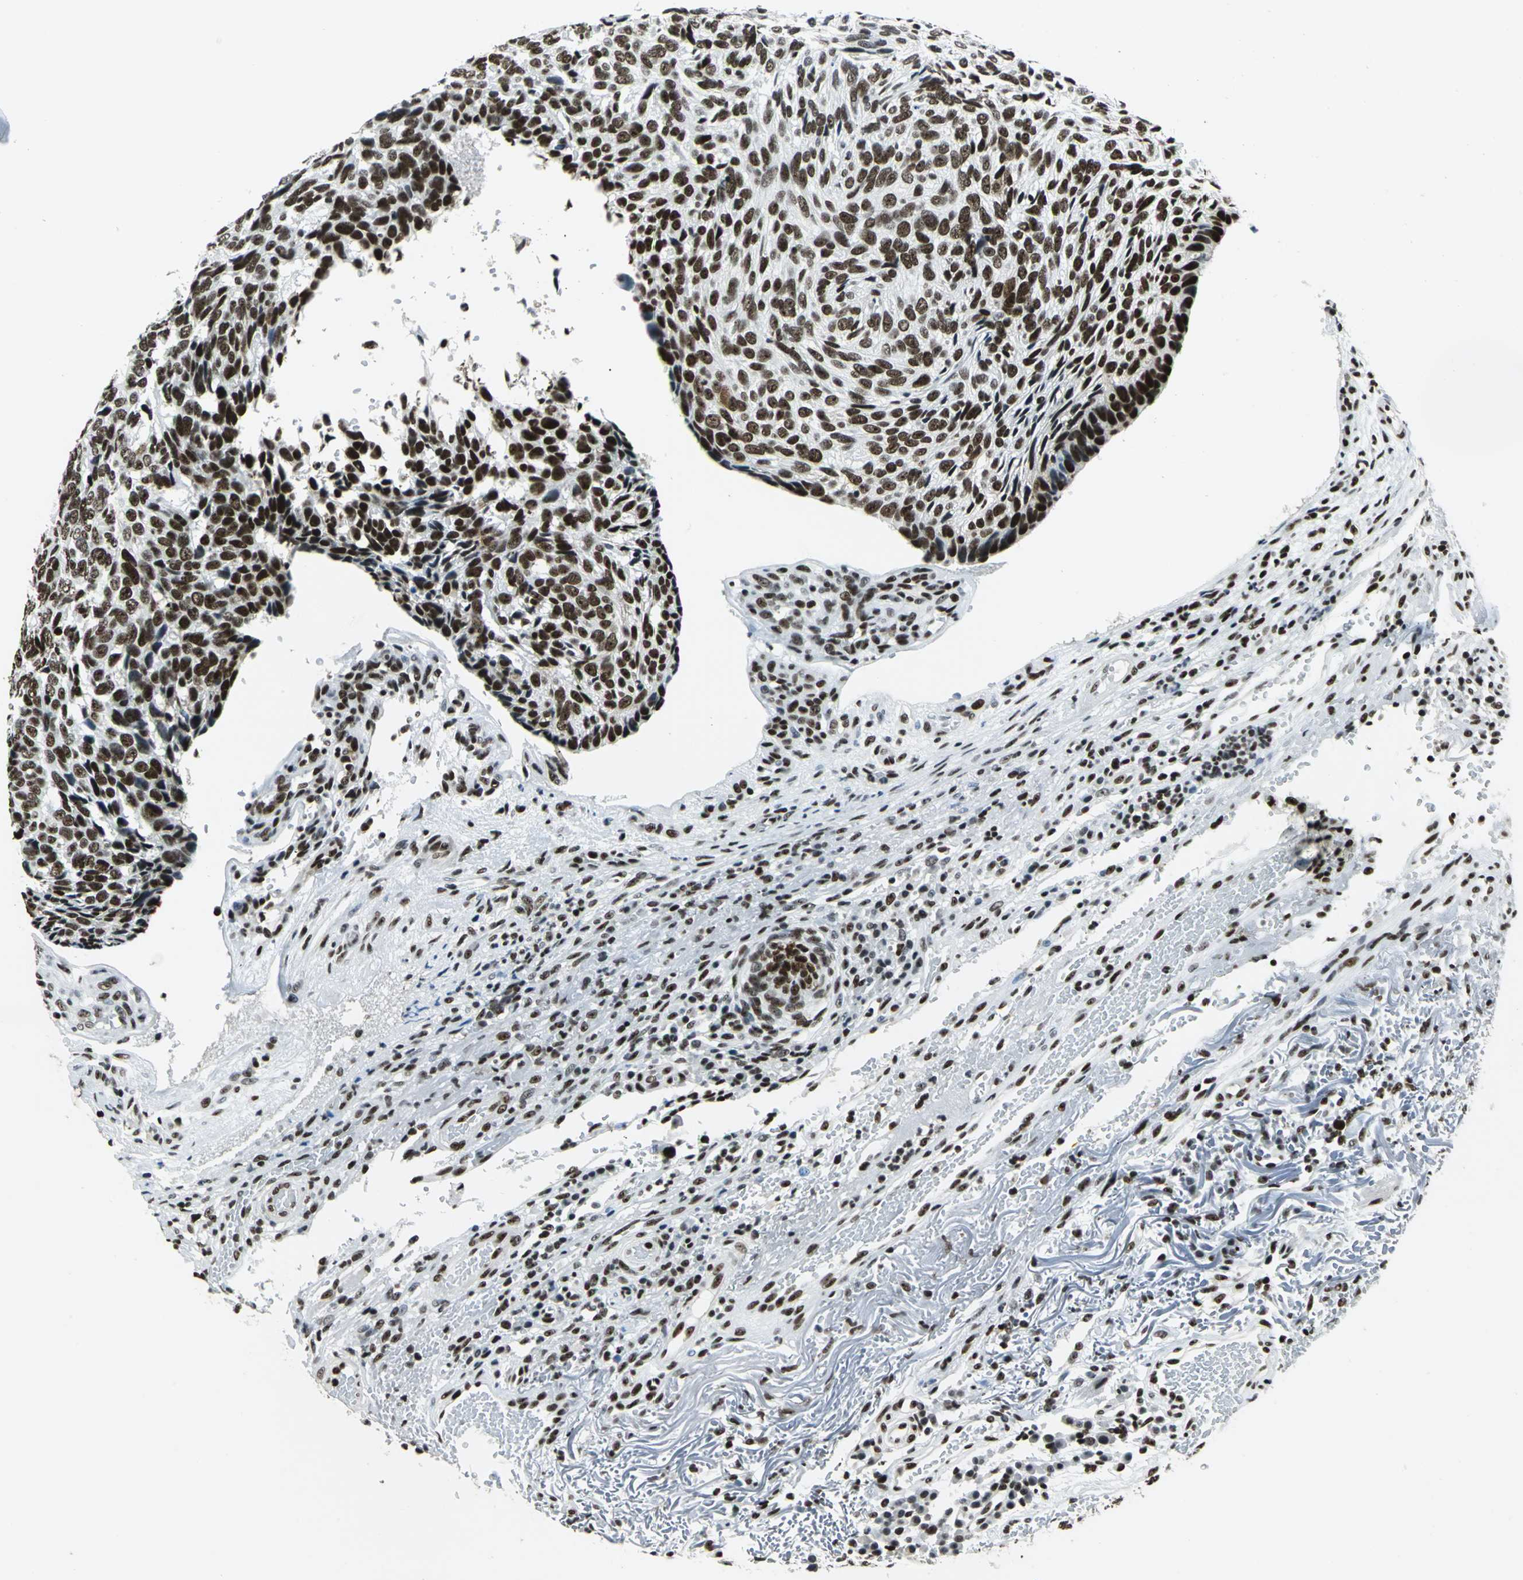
{"staining": {"intensity": "moderate", "quantity": ">75%", "location": "nuclear"}, "tissue": "skin cancer", "cell_type": "Tumor cells", "image_type": "cancer", "snomed": [{"axis": "morphology", "description": "Basal cell carcinoma"}, {"axis": "topography", "description": "Skin"}], "caption": "Immunohistochemical staining of skin basal cell carcinoma reveals moderate nuclear protein positivity in about >75% of tumor cells. (DAB (3,3'-diaminobenzidine) = brown stain, brightfield microscopy at high magnification).", "gene": "UBTF", "patient": {"sex": "male", "age": 72}}